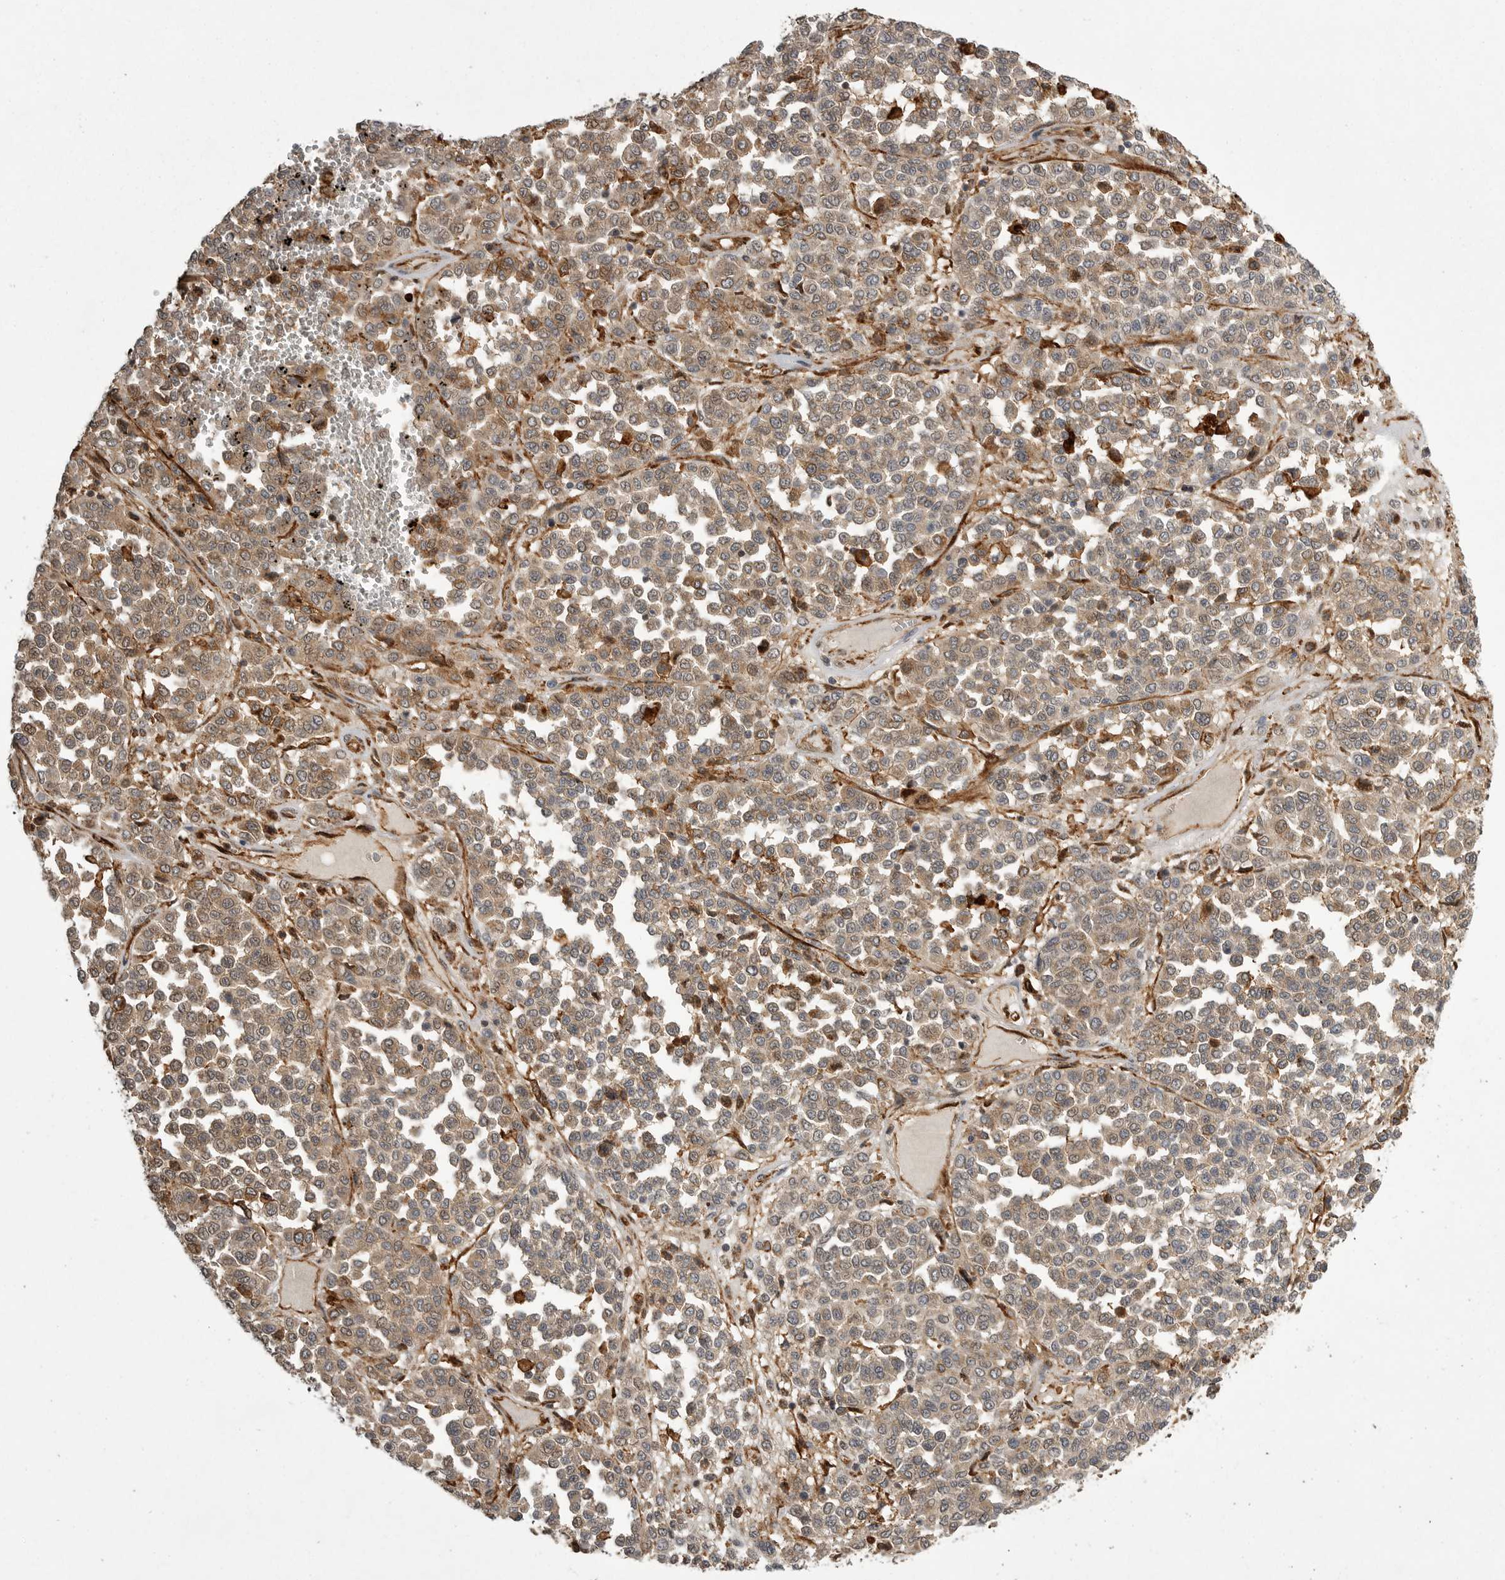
{"staining": {"intensity": "weak", "quantity": ">75%", "location": "cytoplasmic/membranous"}, "tissue": "melanoma", "cell_type": "Tumor cells", "image_type": "cancer", "snomed": [{"axis": "morphology", "description": "Malignant melanoma, Metastatic site"}, {"axis": "topography", "description": "Pancreas"}], "caption": "Immunohistochemical staining of human malignant melanoma (metastatic site) displays low levels of weak cytoplasmic/membranous protein positivity in approximately >75% of tumor cells.", "gene": "NECTIN1", "patient": {"sex": "female", "age": 30}}